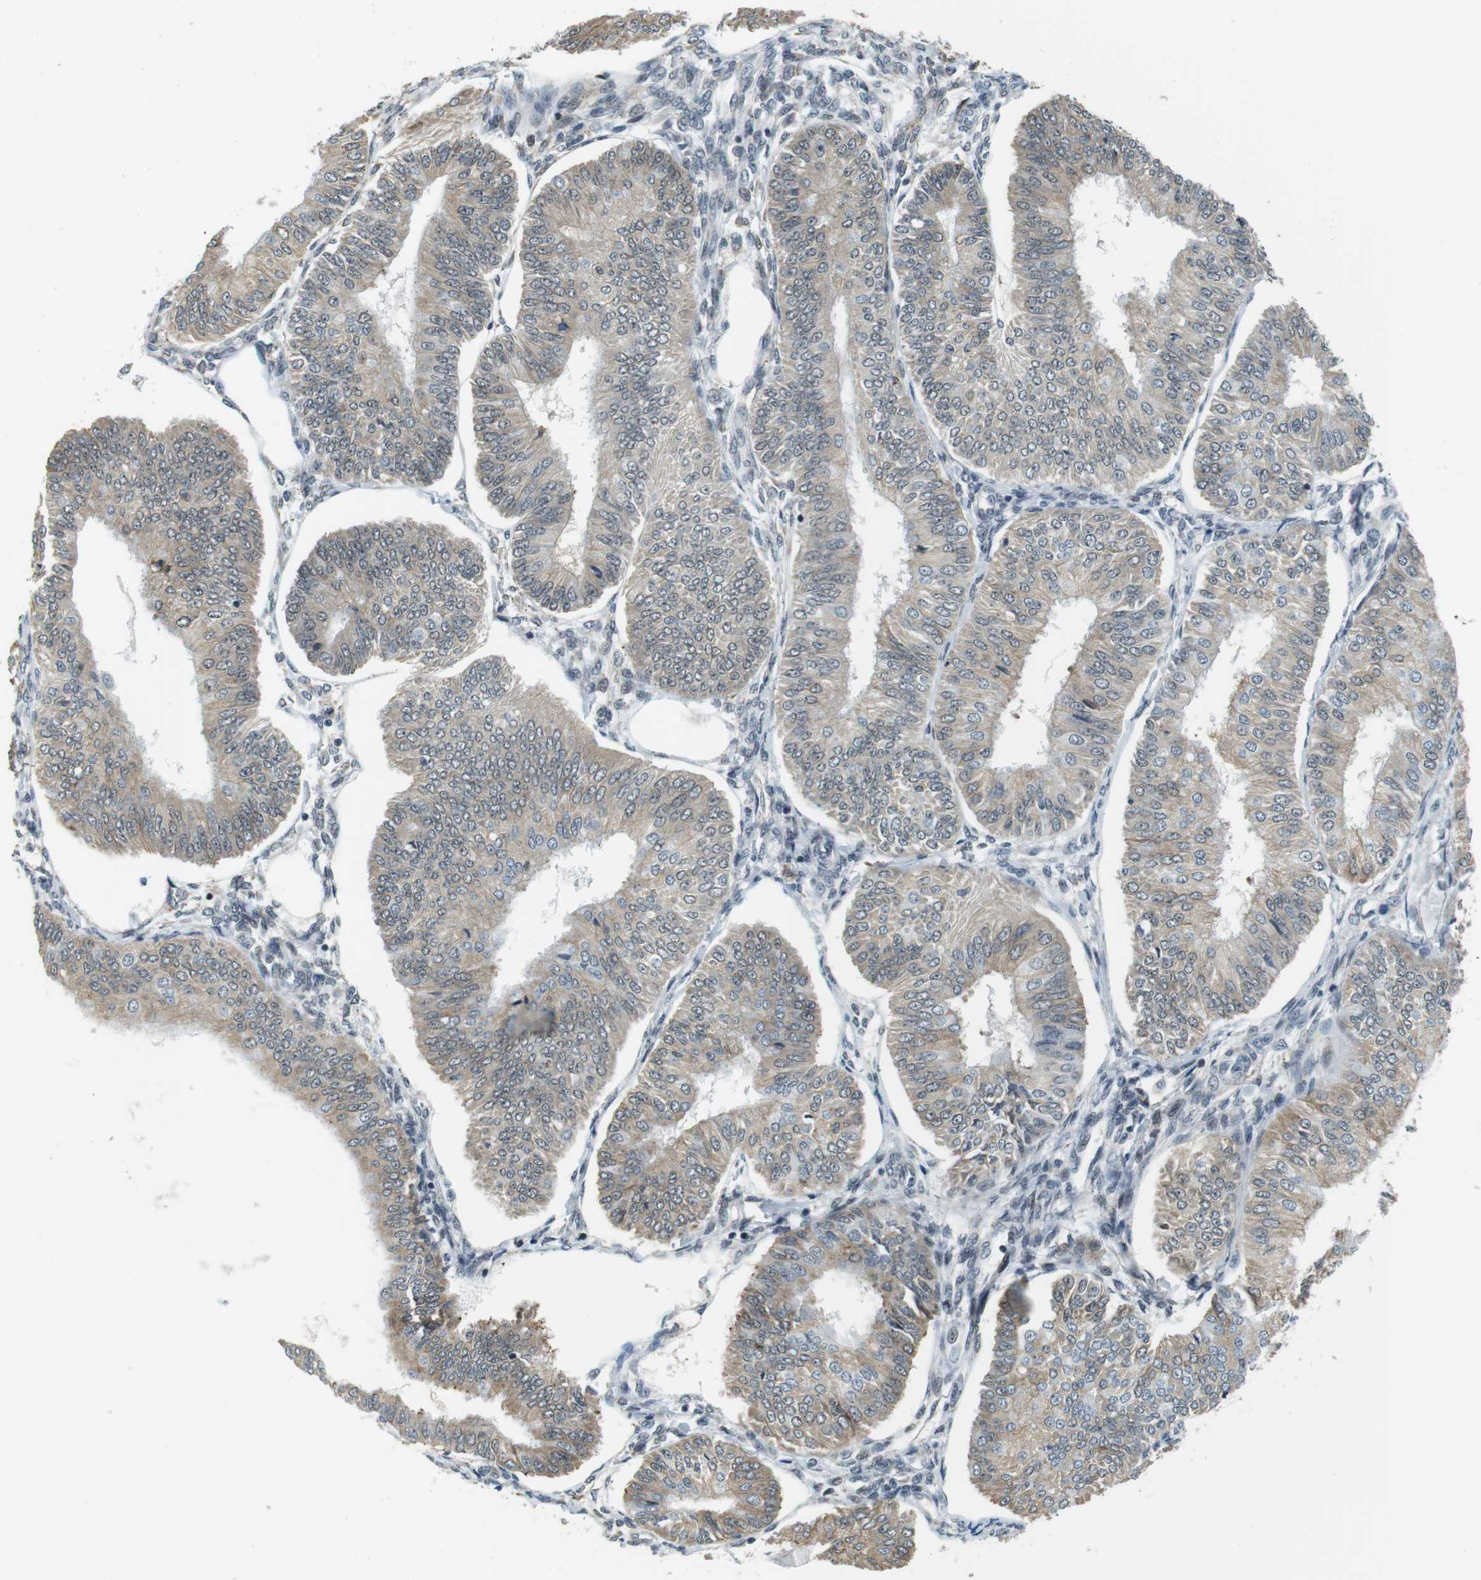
{"staining": {"intensity": "weak", "quantity": ">75%", "location": "cytoplasmic/membranous"}, "tissue": "endometrial cancer", "cell_type": "Tumor cells", "image_type": "cancer", "snomed": [{"axis": "morphology", "description": "Adenocarcinoma, NOS"}, {"axis": "topography", "description": "Endometrium"}], "caption": "Weak cytoplasmic/membranous protein staining is identified in approximately >75% of tumor cells in endometrial cancer.", "gene": "RNF38", "patient": {"sex": "female", "age": 58}}